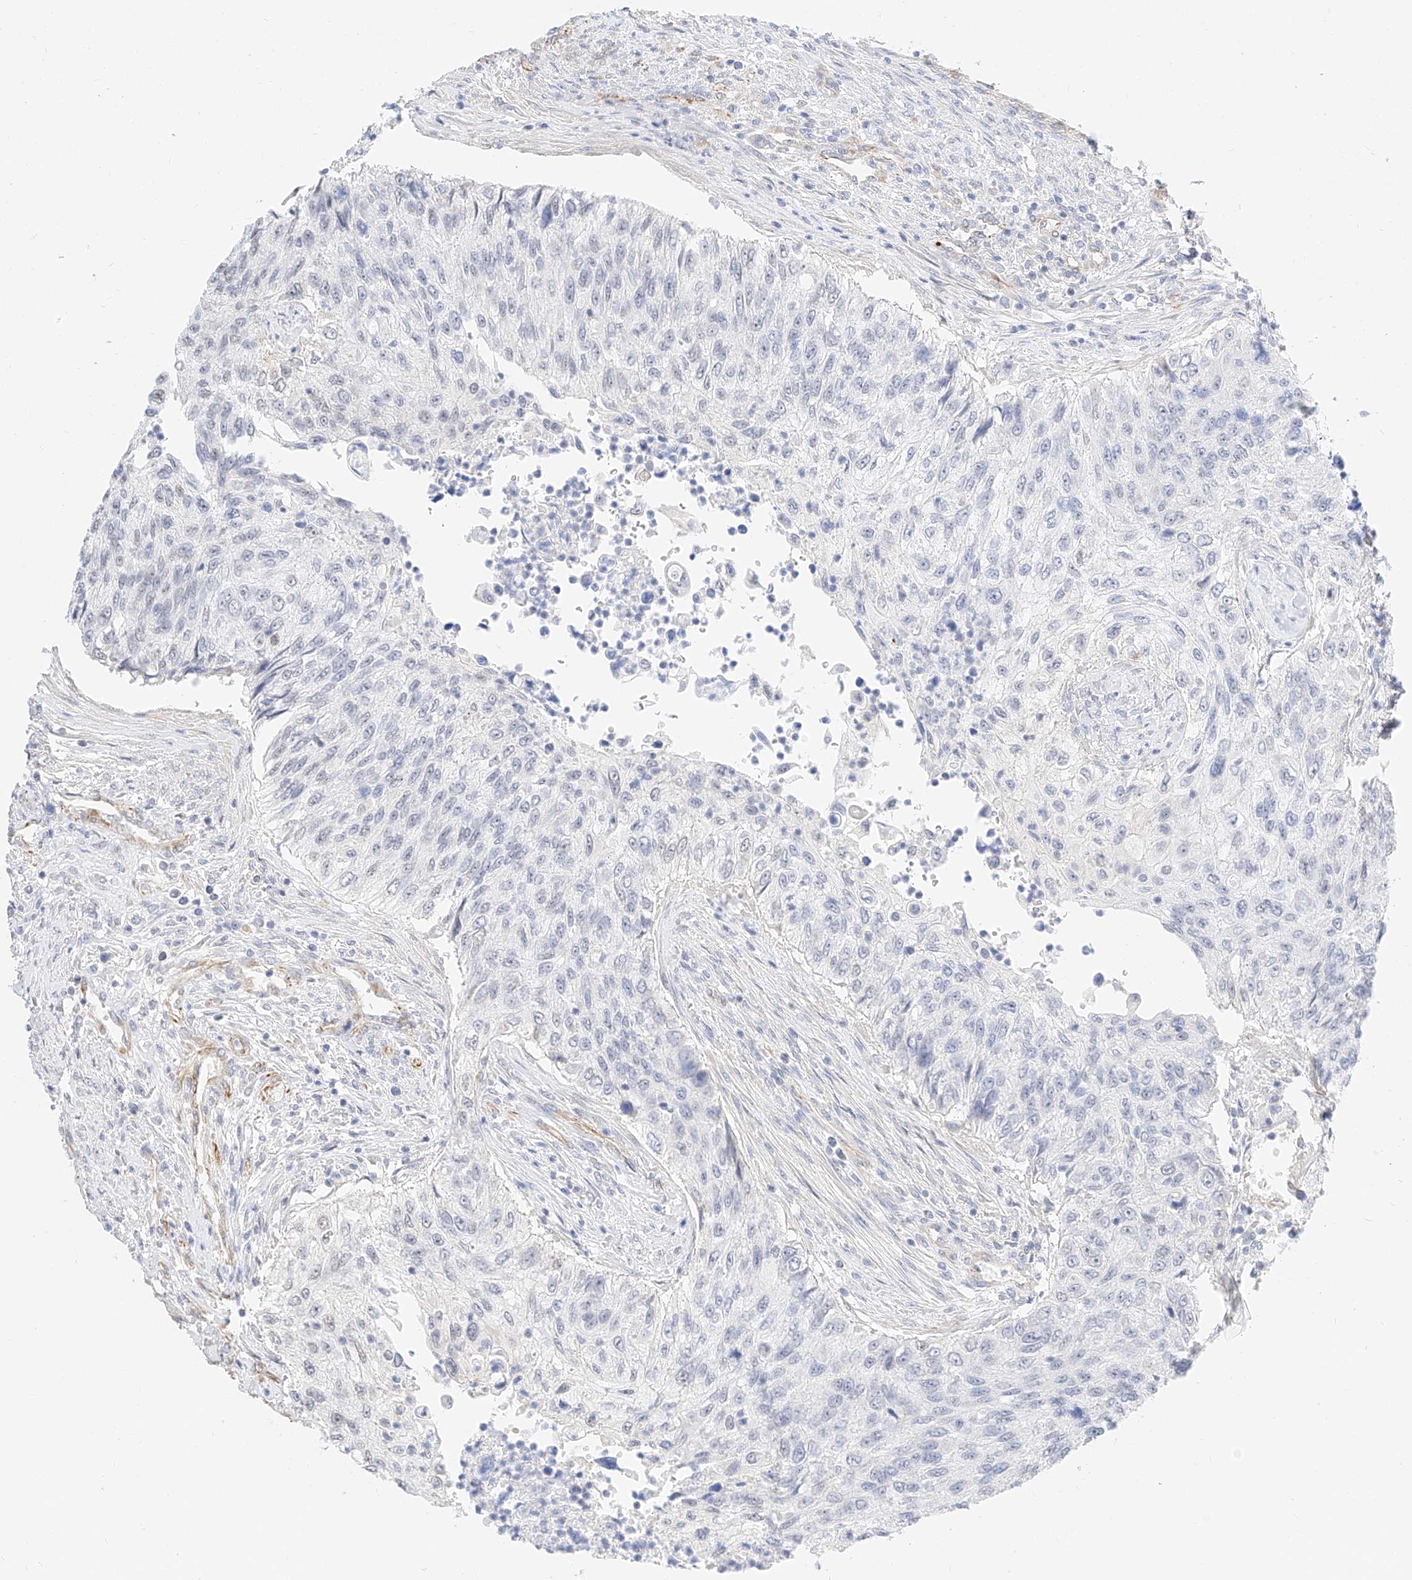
{"staining": {"intensity": "negative", "quantity": "none", "location": "none"}, "tissue": "urothelial cancer", "cell_type": "Tumor cells", "image_type": "cancer", "snomed": [{"axis": "morphology", "description": "Urothelial carcinoma, High grade"}, {"axis": "topography", "description": "Urinary bladder"}], "caption": "Tumor cells are negative for brown protein staining in high-grade urothelial carcinoma. (Brightfield microscopy of DAB IHC at high magnification).", "gene": "CDCP2", "patient": {"sex": "female", "age": 60}}